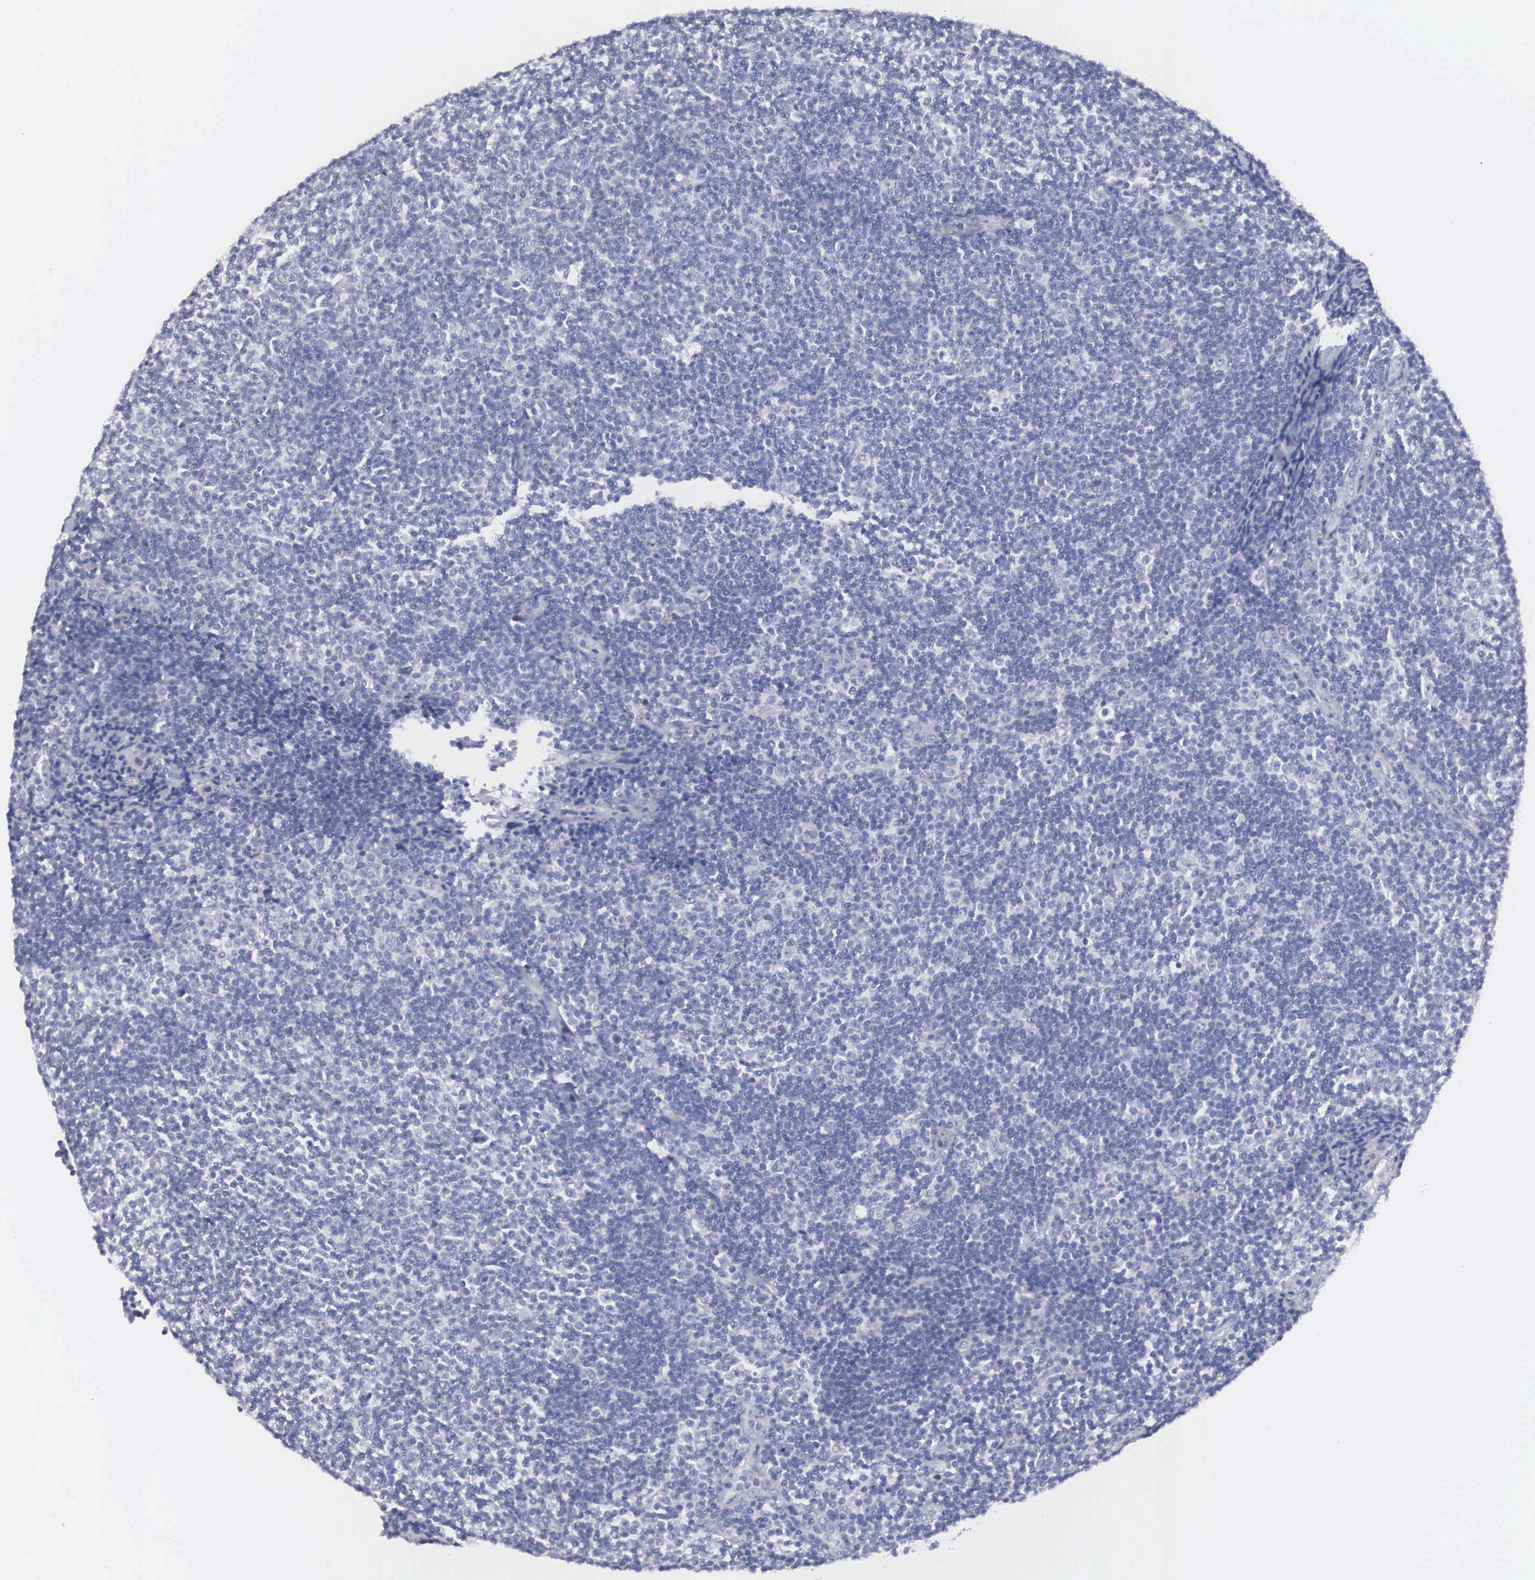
{"staining": {"intensity": "negative", "quantity": "none", "location": "none"}, "tissue": "lymphoma", "cell_type": "Tumor cells", "image_type": "cancer", "snomed": [{"axis": "morphology", "description": "Malignant lymphoma, non-Hodgkin's type, Low grade"}, {"axis": "topography", "description": "Lymph node"}], "caption": "Micrograph shows no significant protein staining in tumor cells of low-grade malignant lymphoma, non-Hodgkin's type. Nuclei are stained in blue.", "gene": "ARMCX3", "patient": {"sex": "male", "age": 49}}